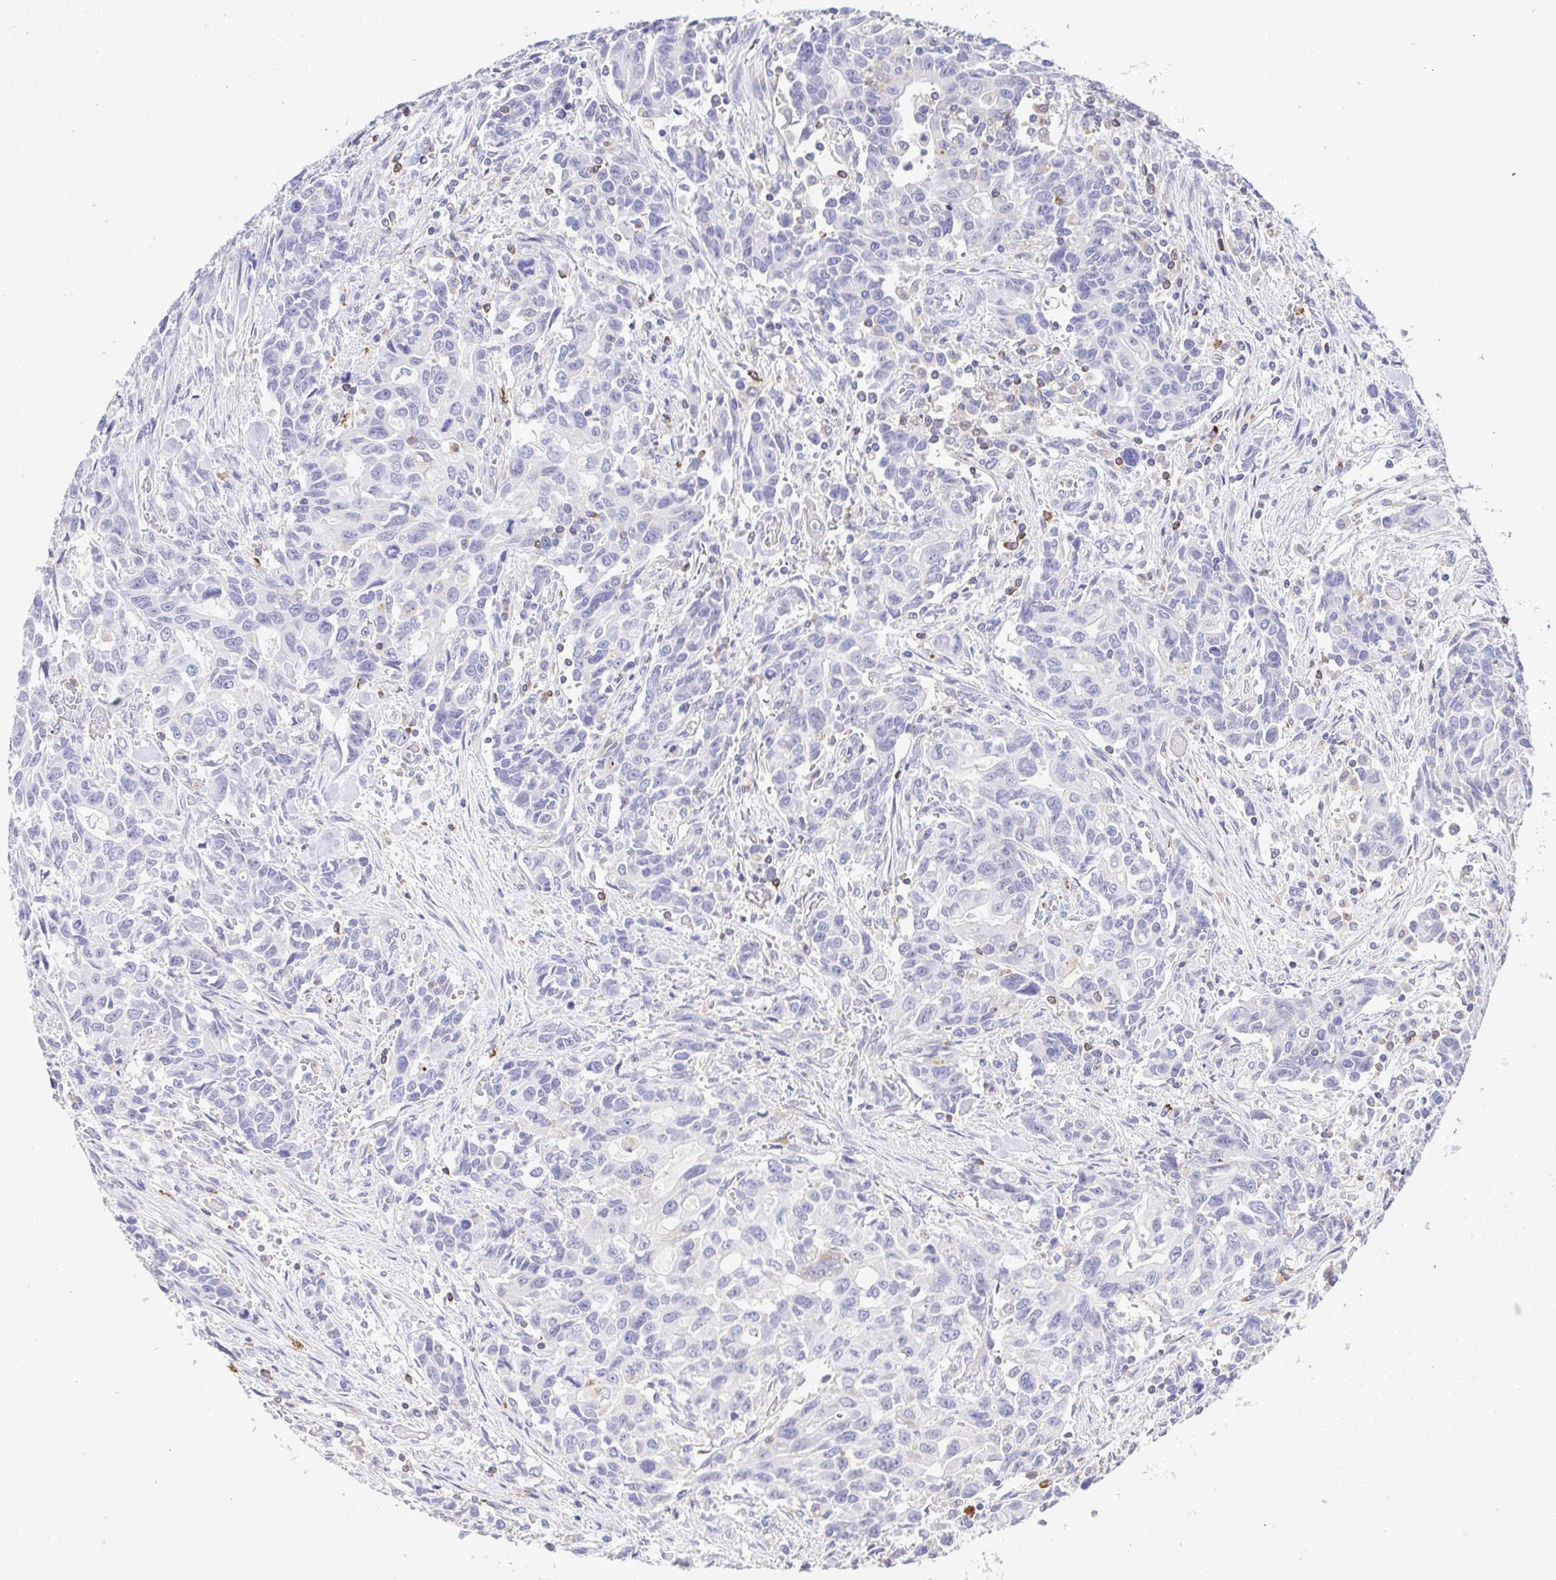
{"staining": {"intensity": "negative", "quantity": "none", "location": "none"}, "tissue": "stomach cancer", "cell_type": "Tumor cells", "image_type": "cancer", "snomed": [{"axis": "morphology", "description": "Adenocarcinoma, NOS"}, {"axis": "topography", "description": "Stomach, upper"}], "caption": "Immunohistochemical staining of stomach cancer shows no significant staining in tumor cells.", "gene": "PGLYRP1", "patient": {"sex": "male", "age": 85}}